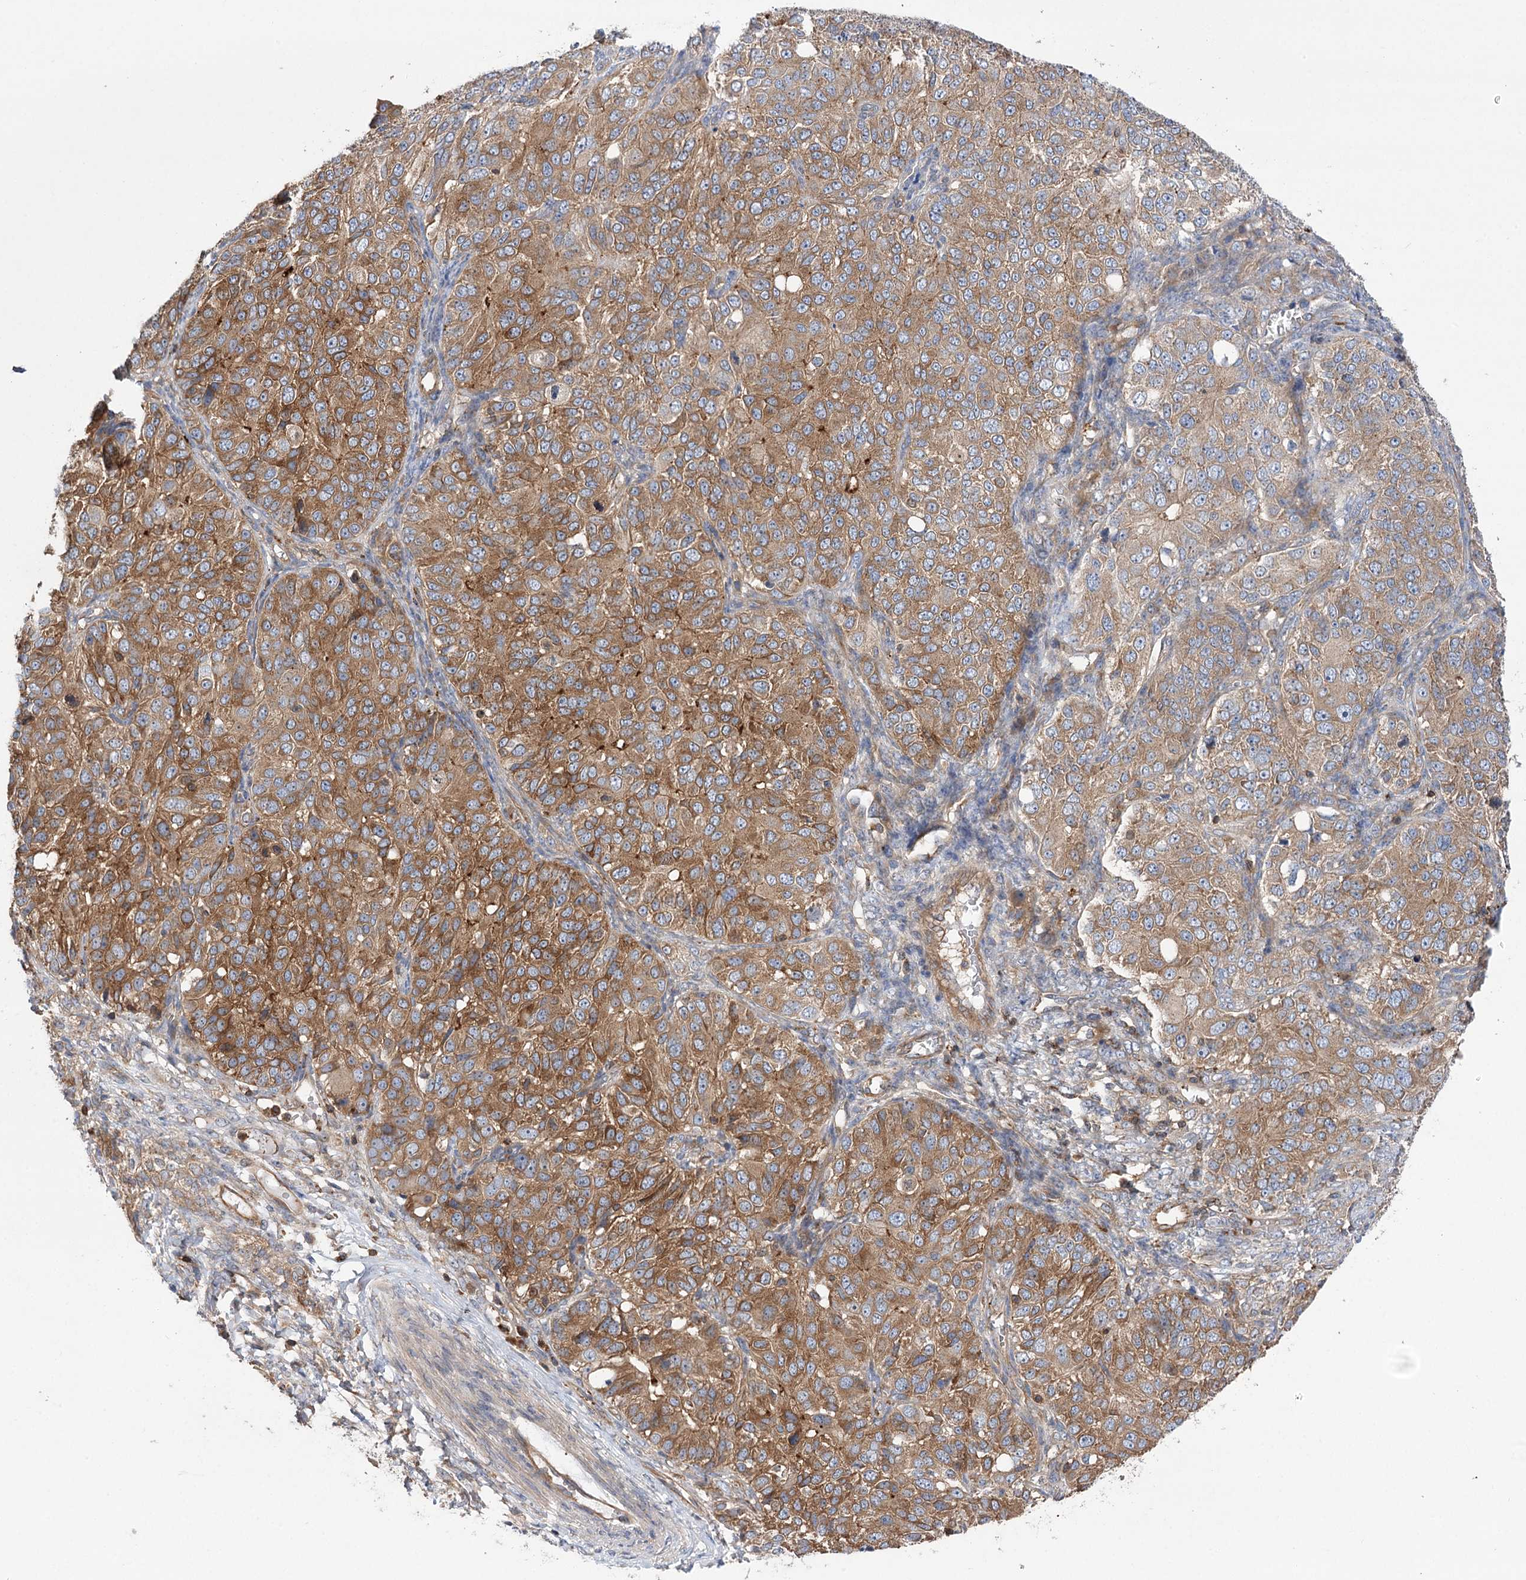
{"staining": {"intensity": "moderate", "quantity": ">75%", "location": "cytoplasmic/membranous"}, "tissue": "ovarian cancer", "cell_type": "Tumor cells", "image_type": "cancer", "snomed": [{"axis": "morphology", "description": "Carcinoma, endometroid"}, {"axis": "topography", "description": "Ovary"}], "caption": "DAB (3,3'-diaminobenzidine) immunohistochemical staining of human endometroid carcinoma (ovarian) demonstrates moderate cytoplasmic/membranous protein staining in approximately >75% of tumor cells.", "gene": "VPS37B", "patient": {"sex": "female", "age": 51}}